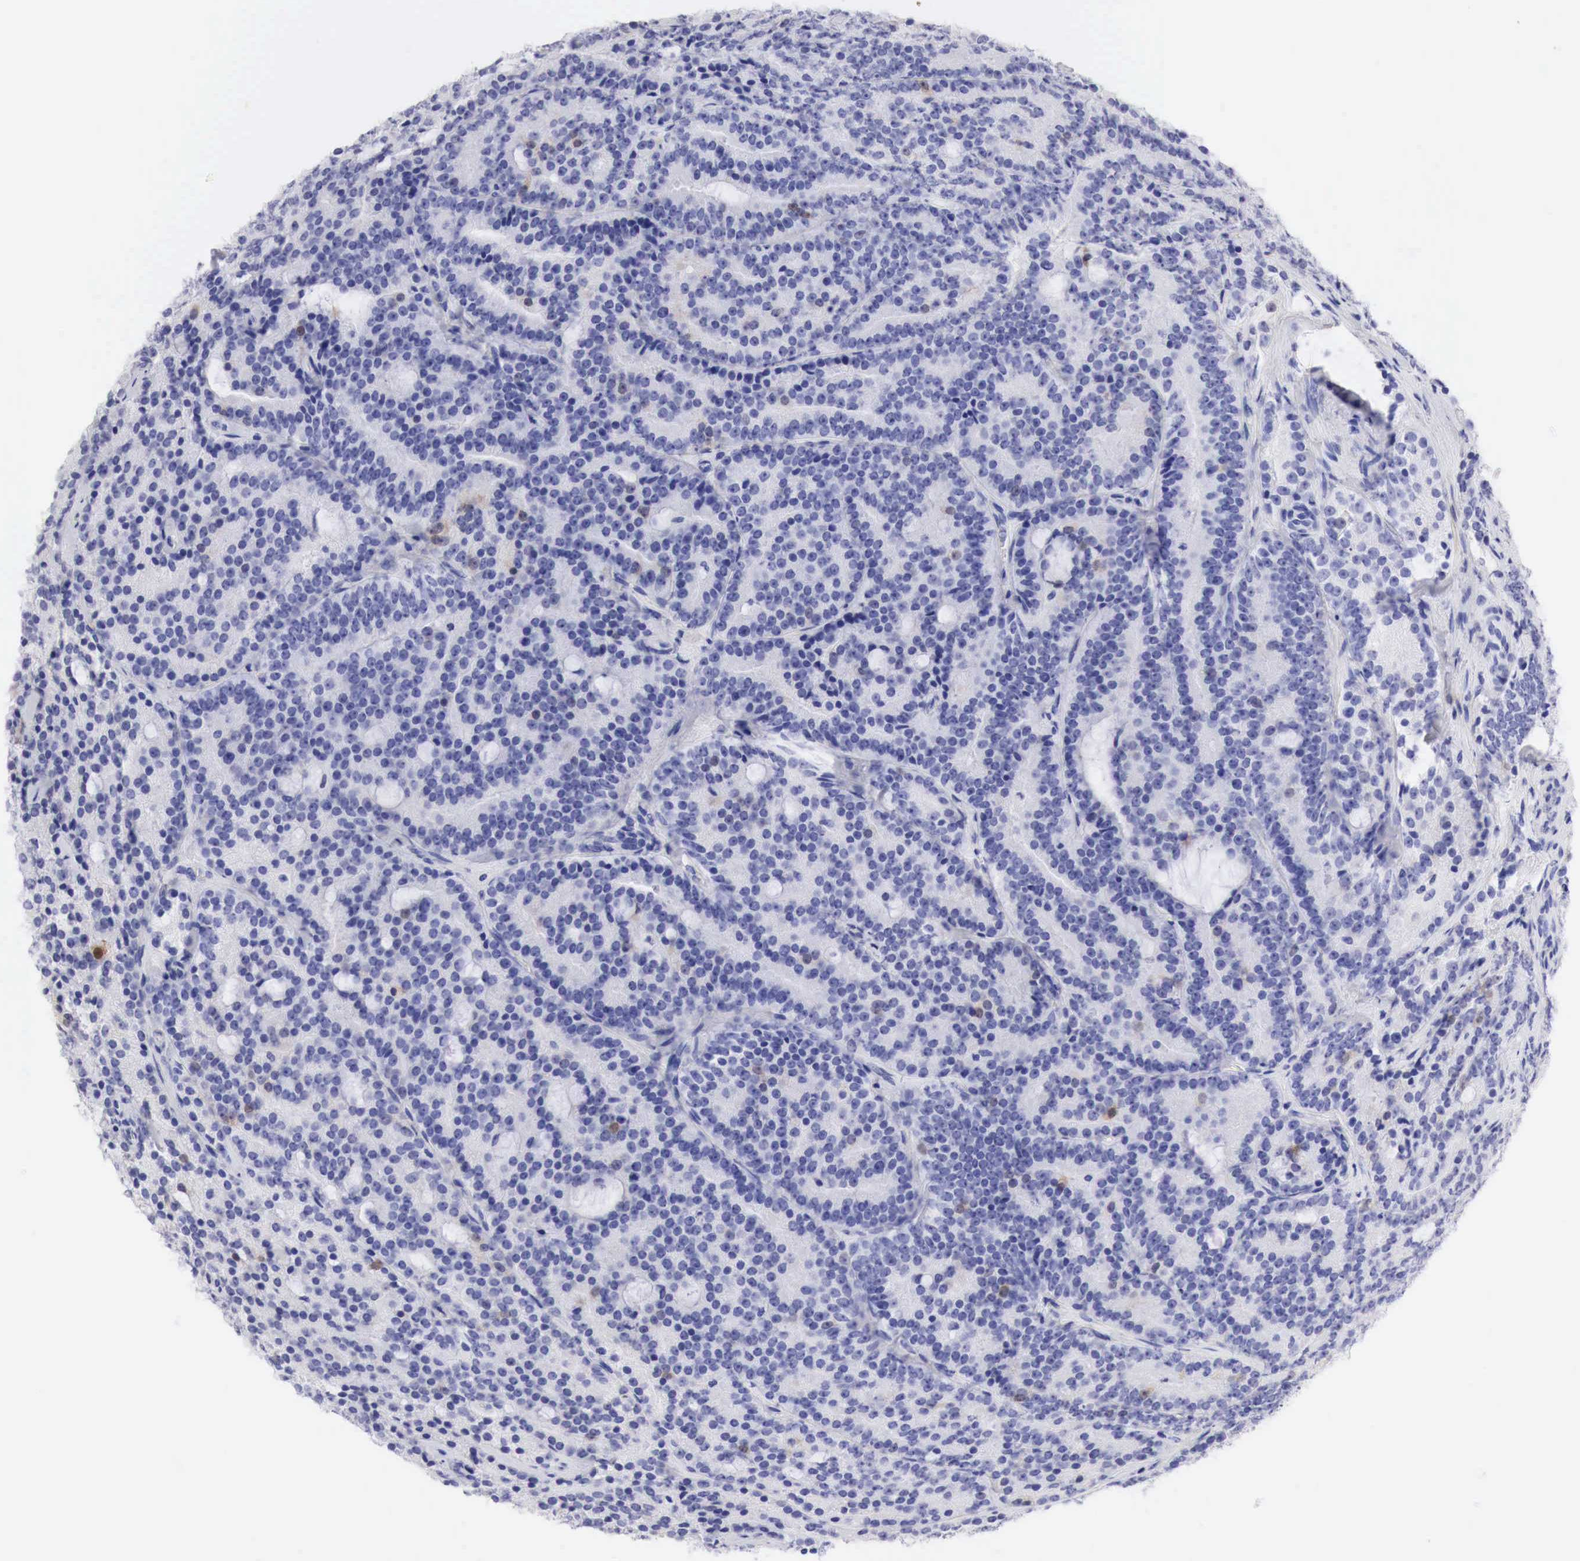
{"staining": {"intensity": "negative", "quantity": "none", "location": "none"}, "tissue": "prostate cancer", "cell_type": "Tumor cells", "image_type": "cancer", "snomed": [{"axis": "morphology", "description": "Adenocarcinoma, Medium grade"}, {"axis": "topography", "description": "Prostate"}], "caption": "A micrograph of human prostate cancer is negative for staining in tumor cells.", "gene": "CDKN2A", "patient": {"sex": "male", "age": 65}}